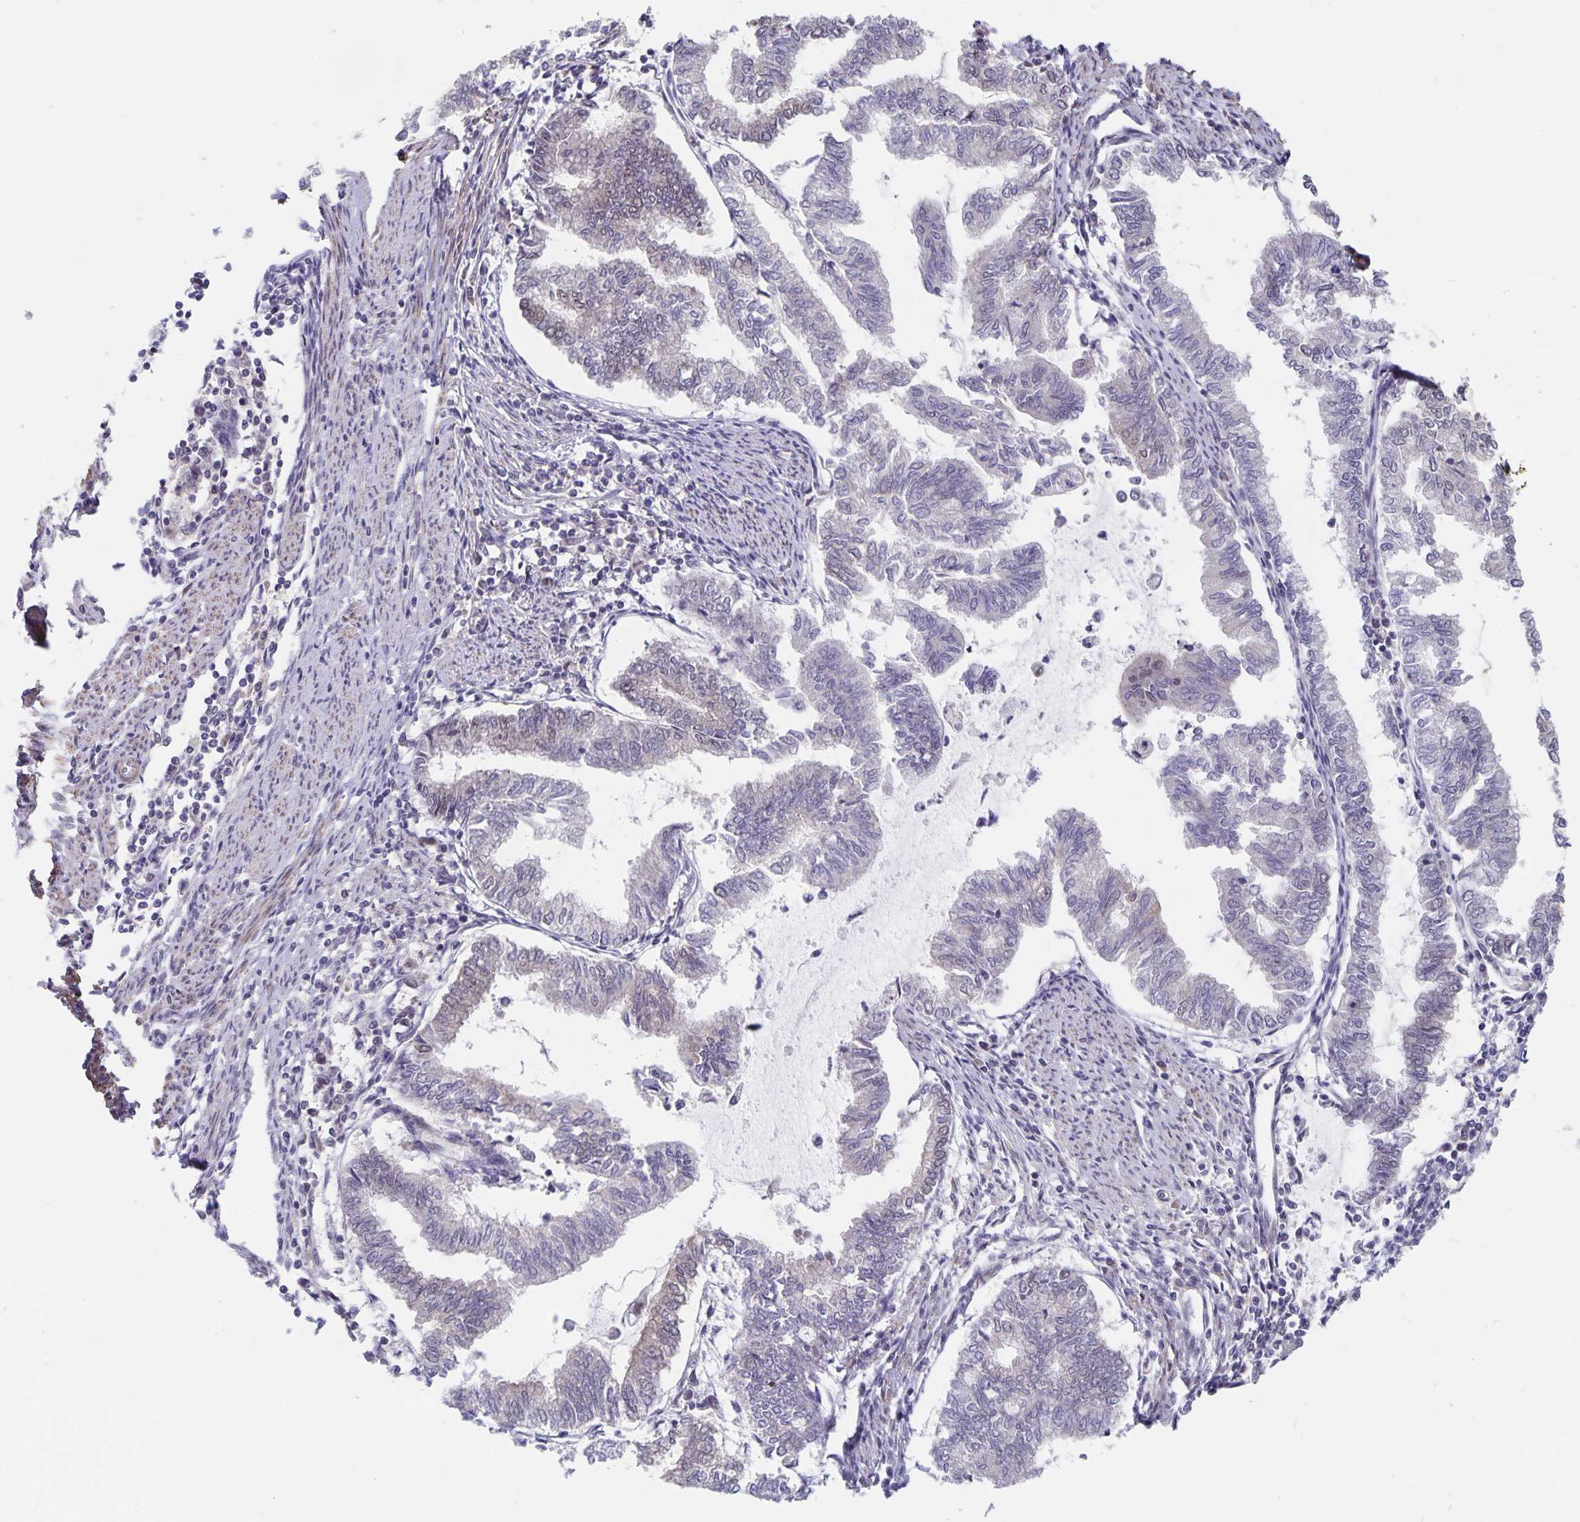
{"staining": {"intensity": "weak", "quantity": "<25%", "location": "nuclear"}, "tissue": "endometrial cancer", "cell_type": "Tumor cells", "image_type": "cancer", "snomed": [{"axis": "morphology", "description": "Adenocarcinoma, NOS"}, {"axis": "topography", "description": "Endometrium"}], "caption": "An immunohistochemistry histopathology image of endometrial cancer (adenocarcinoma) is shown. There is no staining in tumor cells of endometrial cancer (adenocarcinoma).", "gene": "BAG6", "patient": {"sex": "female", "age": 79}}